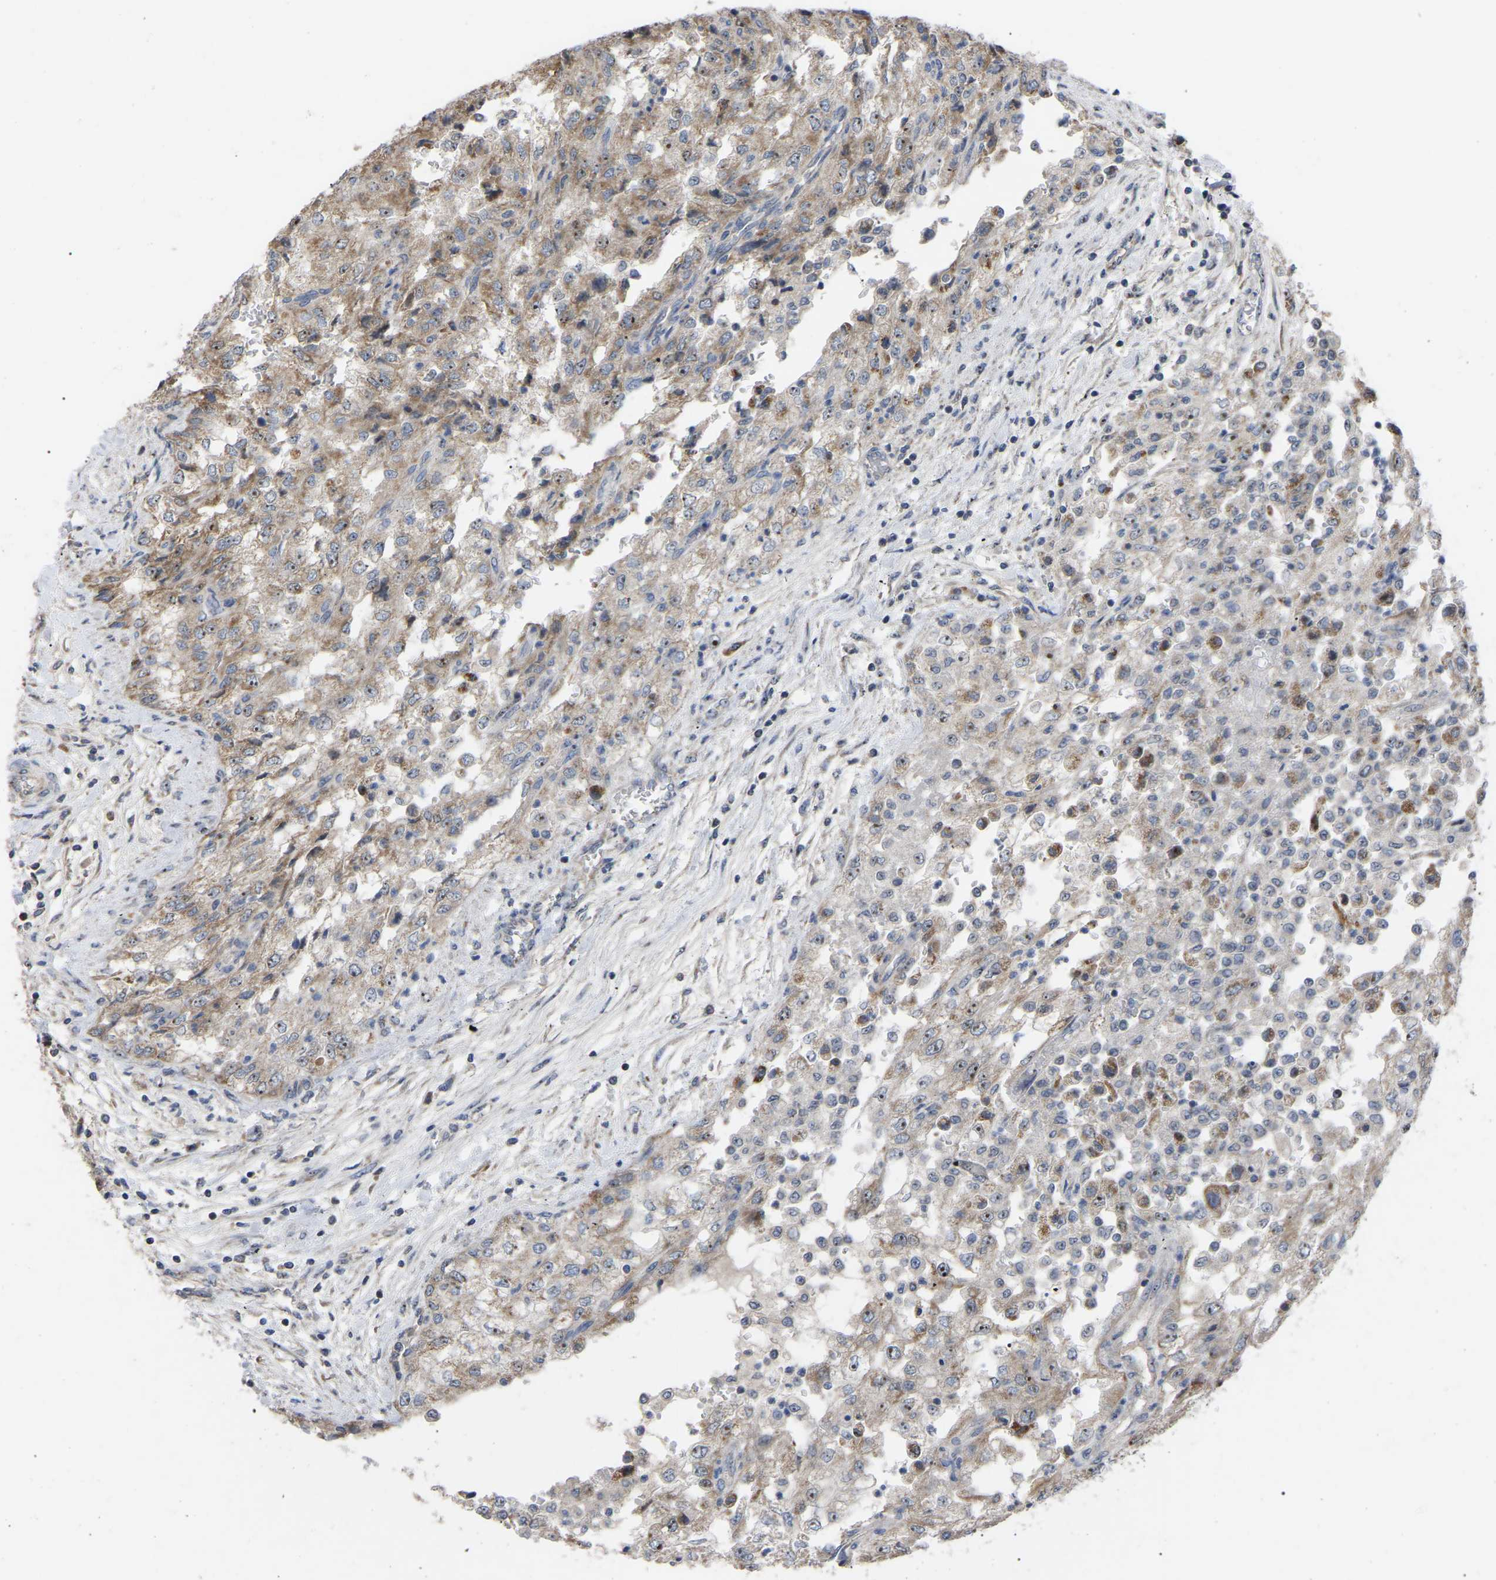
{"staining": {"intensity": "moderate", "quantity": ">75%", "location": "cytoplasmic/membranous,nuclear"}, "tissue": "renal cancer", "cell_type": "Tumor cells", "image_type": "cancer", "snomed": [{"axis": "morphology", "description": "Adenocarcinoma, NOS"}, {"axis": "topography", "description": "Kidney"}], "caption": "High-magnification brightfield microscopy of renal cancer stained with DAB (3,3'-diaminobenzidine) (brown) and counterstained with hematoxylin (blue). tumor cells exhibit moderate cytoplasmic/membranous and nuclear staining is seen in approximately>75% of cells.", "gene": "NOP53", "patient": {"sex": "female", "age": 54}}